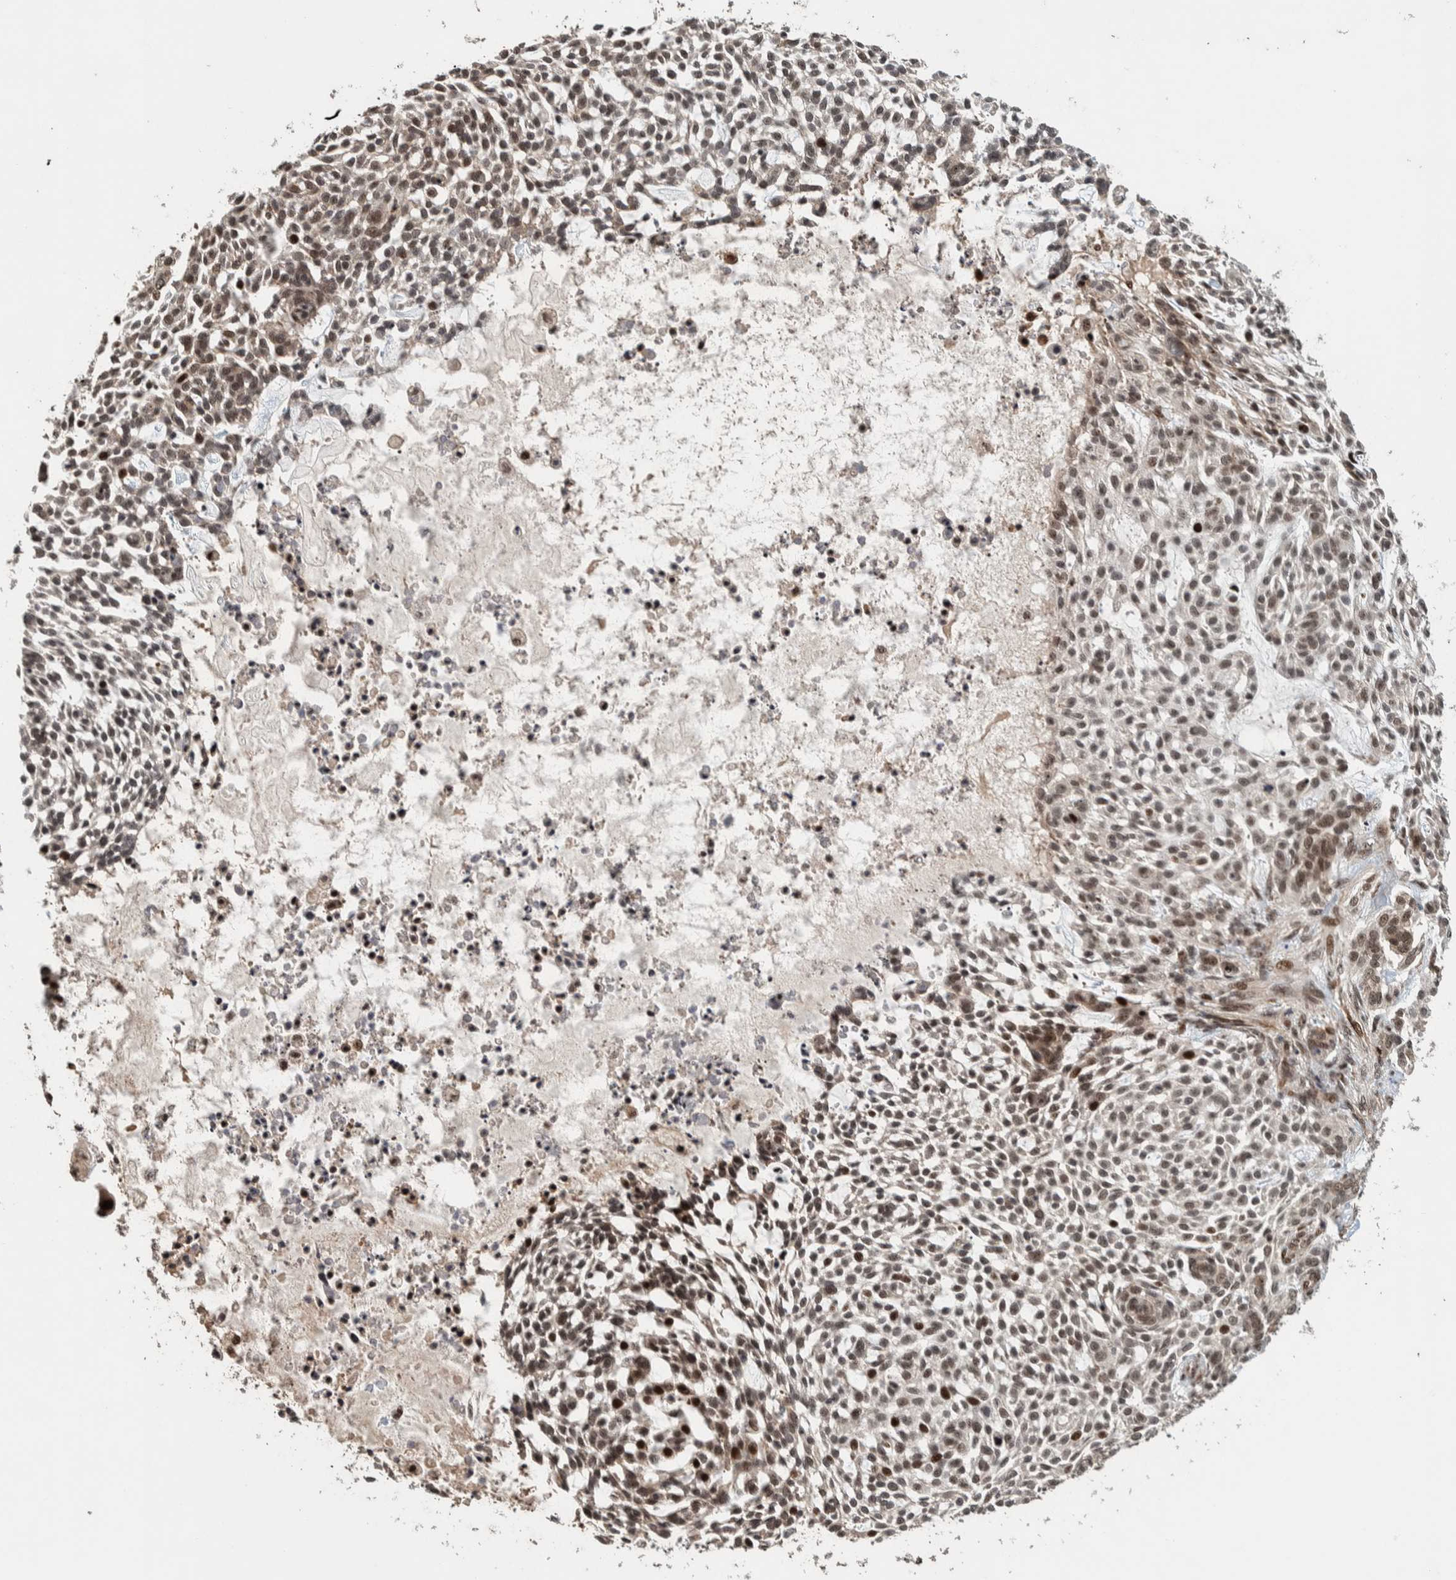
{"staining": {"intensity": "moderate", "quantity": ">75%", "location": "nuclear"}, "tissue": "skin cancer", "cell_type": "Tumor cells", "image_type": "cancer", "snomed": [{"axis": "morphology", "description": "Basal cell carcinoma"}, {"axis": "topography", "description": "Skin"}], "caption": "Immunohistochemical staining of basal cell carcinoma (skin) displays medium levels of moderate nuclear positivity in about >75% of tumor cells.", "gene": "CHD4", "patient": {"sex": "female", "age": 64}}